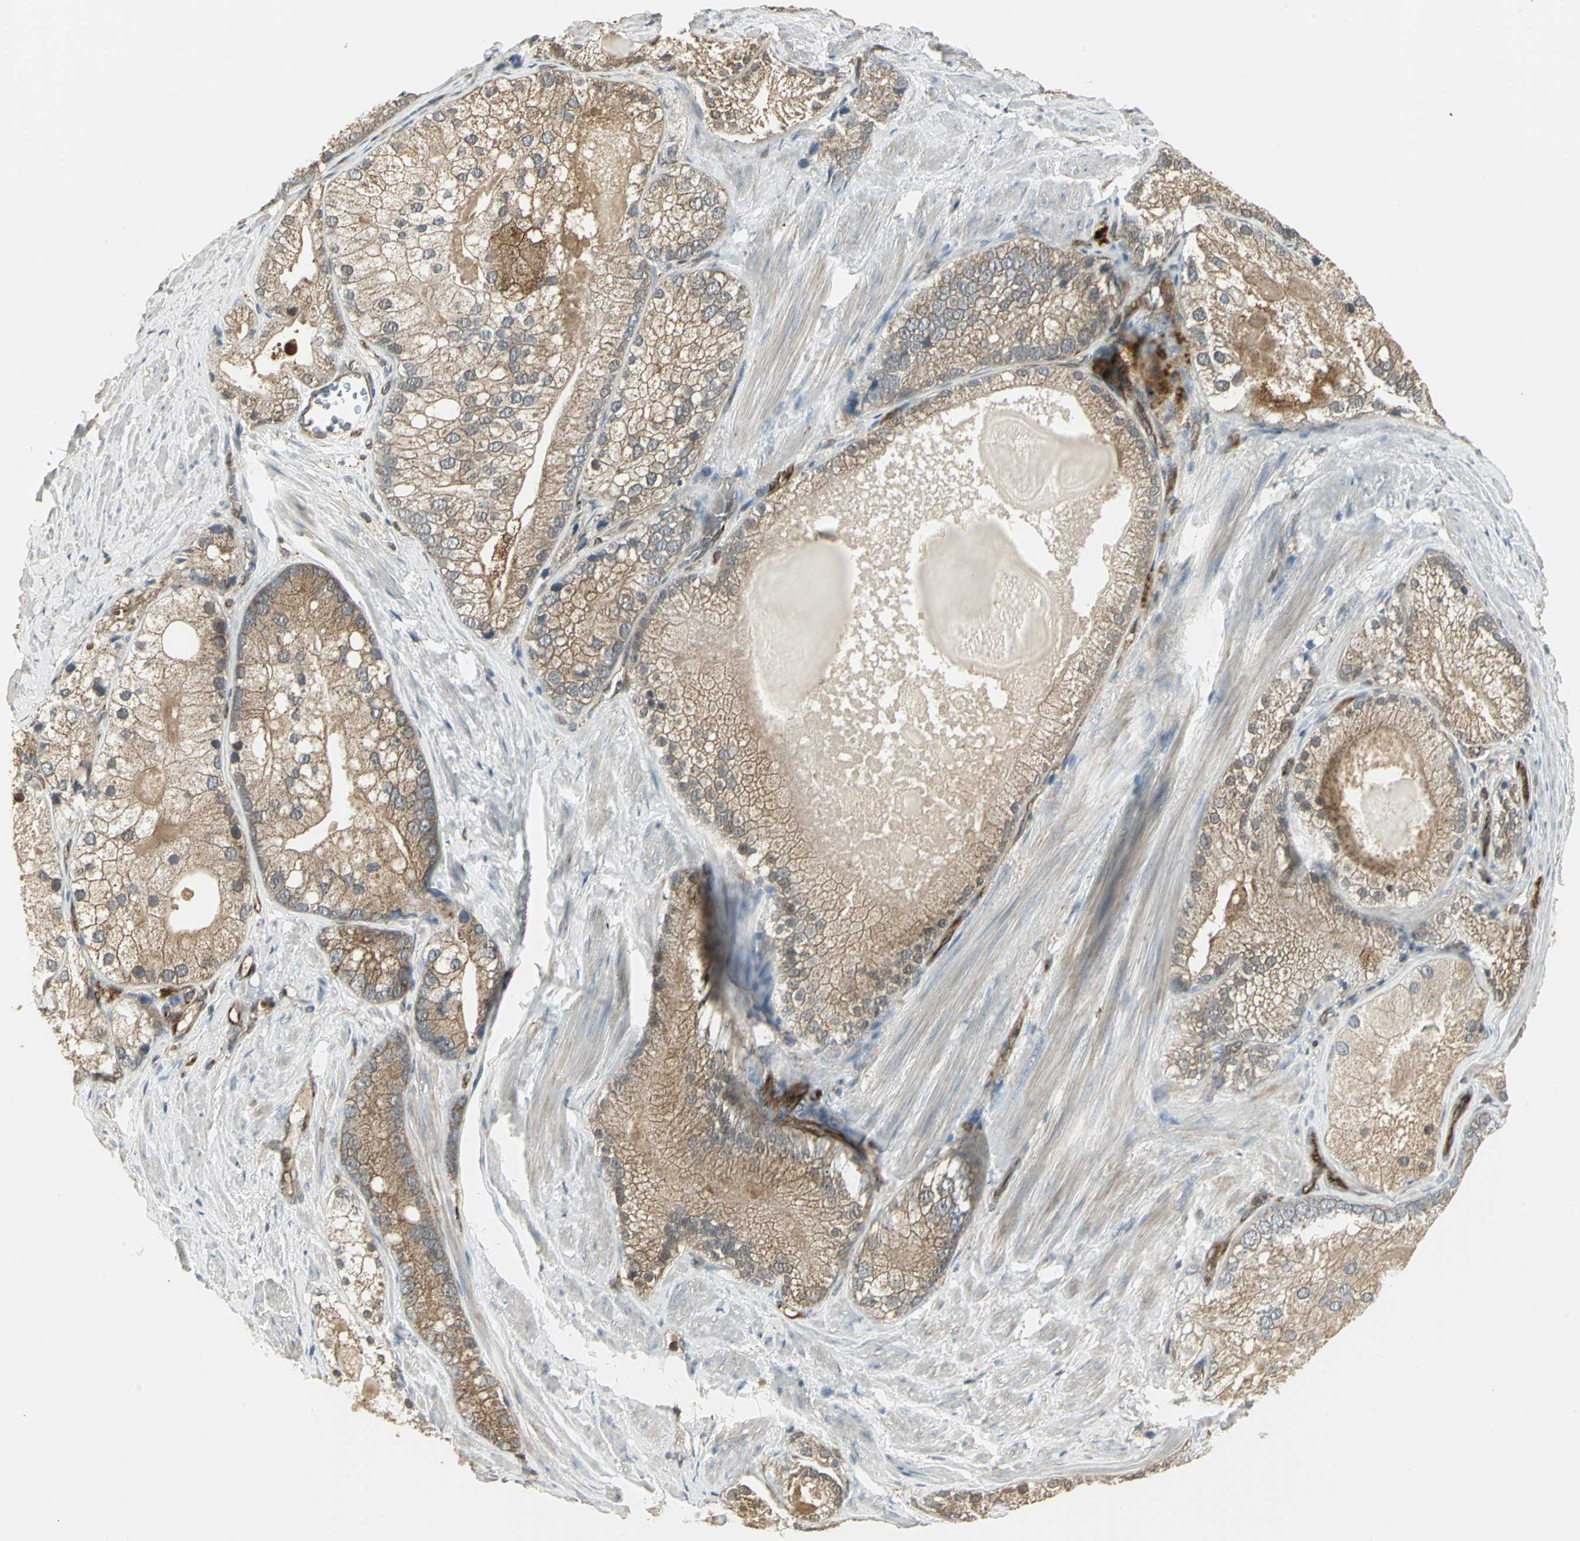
{"staining": {"intensity": "moderate", "quantity": ">75%", "location": "cytoplasmic/membranous"}, "tissue": "prostate cancer", "cell_type": "Tumor cells", "image_type": "cancer", "snomed": [{"axis": "morphology", "description": "Adenocarcinoma, Low grade"}, {"axis": "topography", "description": "Prostate"}], "caption": "Prostate low-grade adenocarcinoma stained for a protein demonstrates moderate cytoplasmic/membranous positivity in tumor cells. (IHC, brightfield microscopy, high magnification).", "gene": "PRXL2B", "patient": {"sex": "male", "age": 69}}